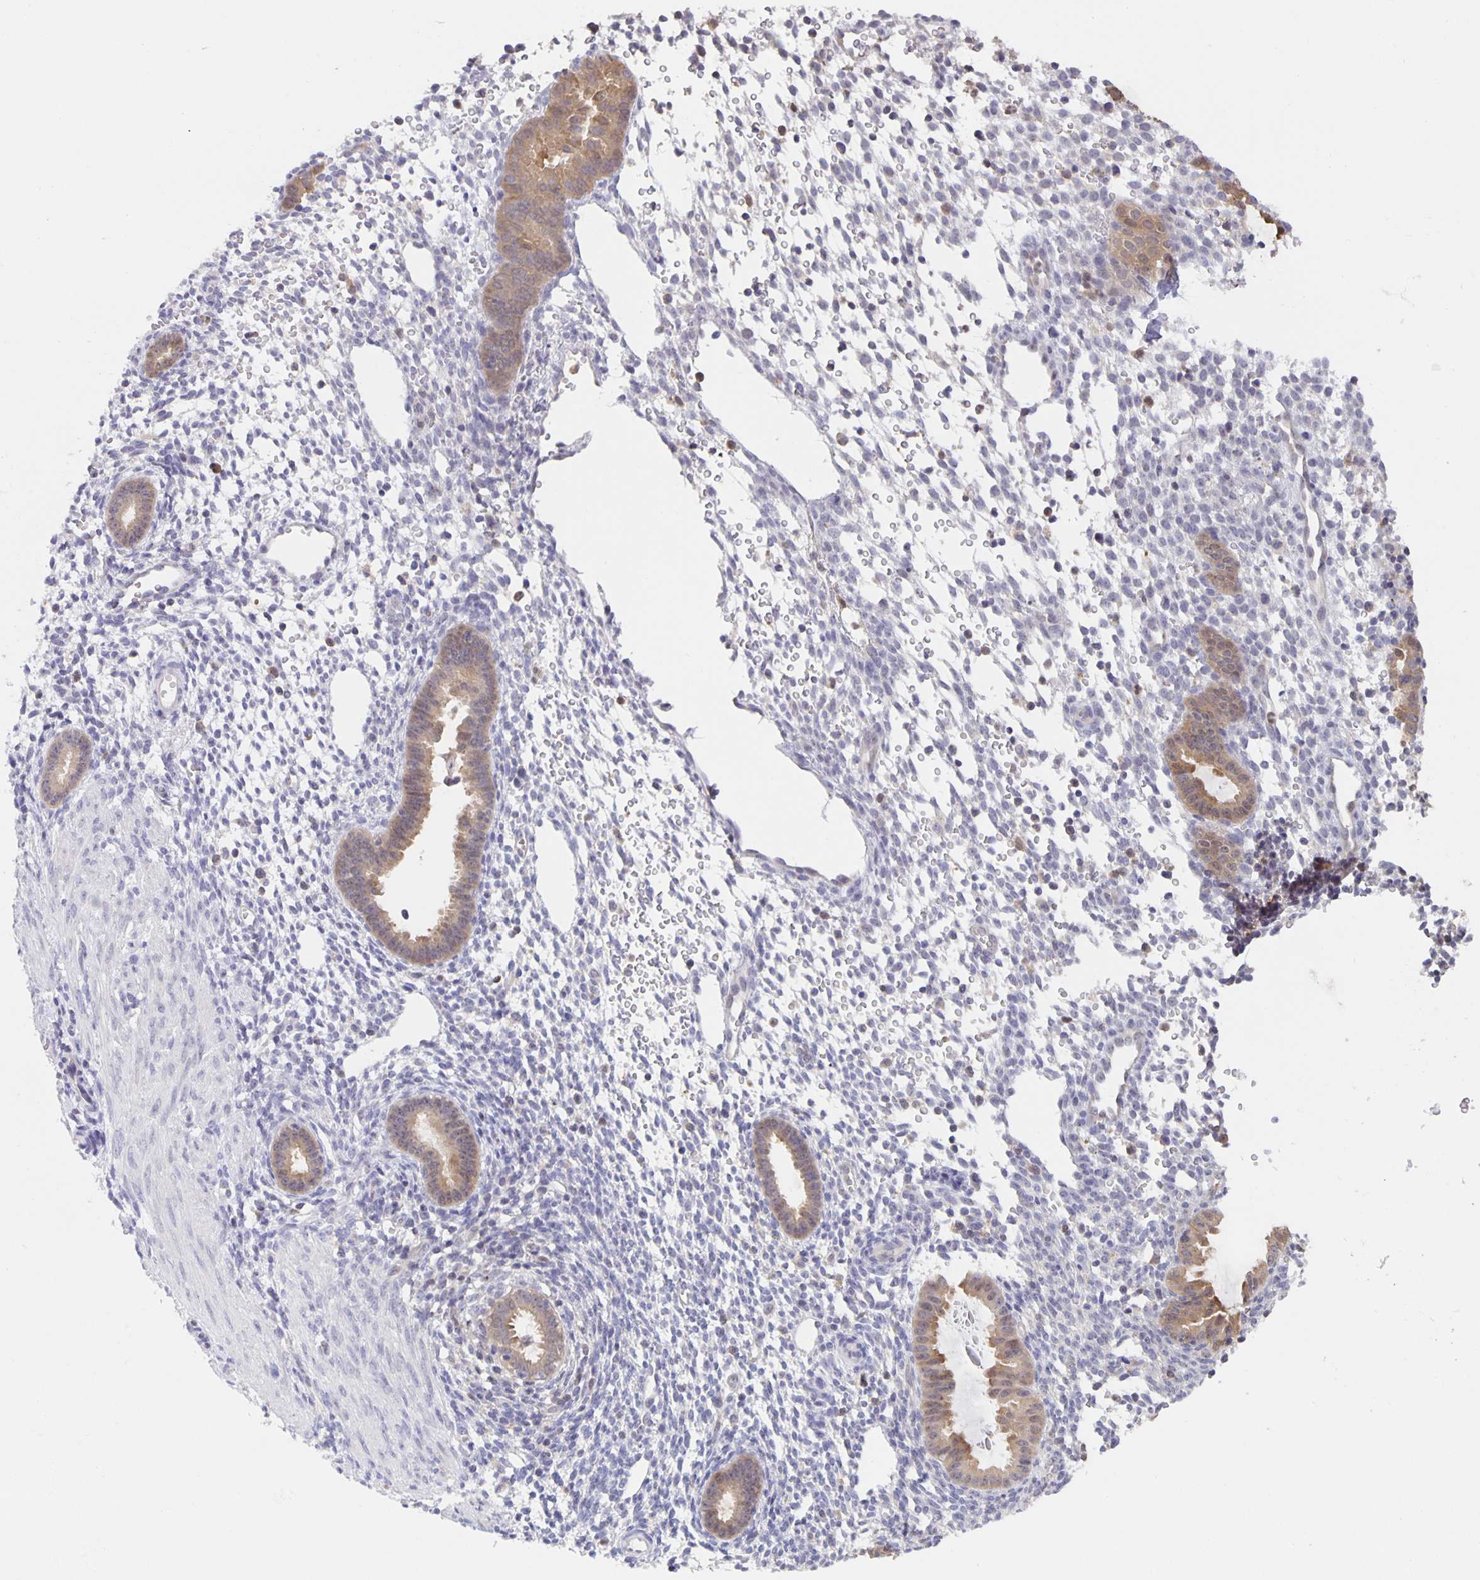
{"staining": {"intensity": "negative", "quantity": "none", "location": "none"}, "tissue": "endometrium", "cell_type": "Cells in endometrial stroma", "image_type": "normal", "snomed": [{"axis": "morphology", "description": "Normal tissue, NOS"}, {"axis": "topography", "description": "Endometrium"}], "caption": "A high-resolution photomicrograph shows immunohistochemistry (IHC) staining of benign endometrium, which displays no significant positivity in cells in endometrial stroma.", "gene": "MARCHF6", "patient": {"sex": "female", "age": 36}}